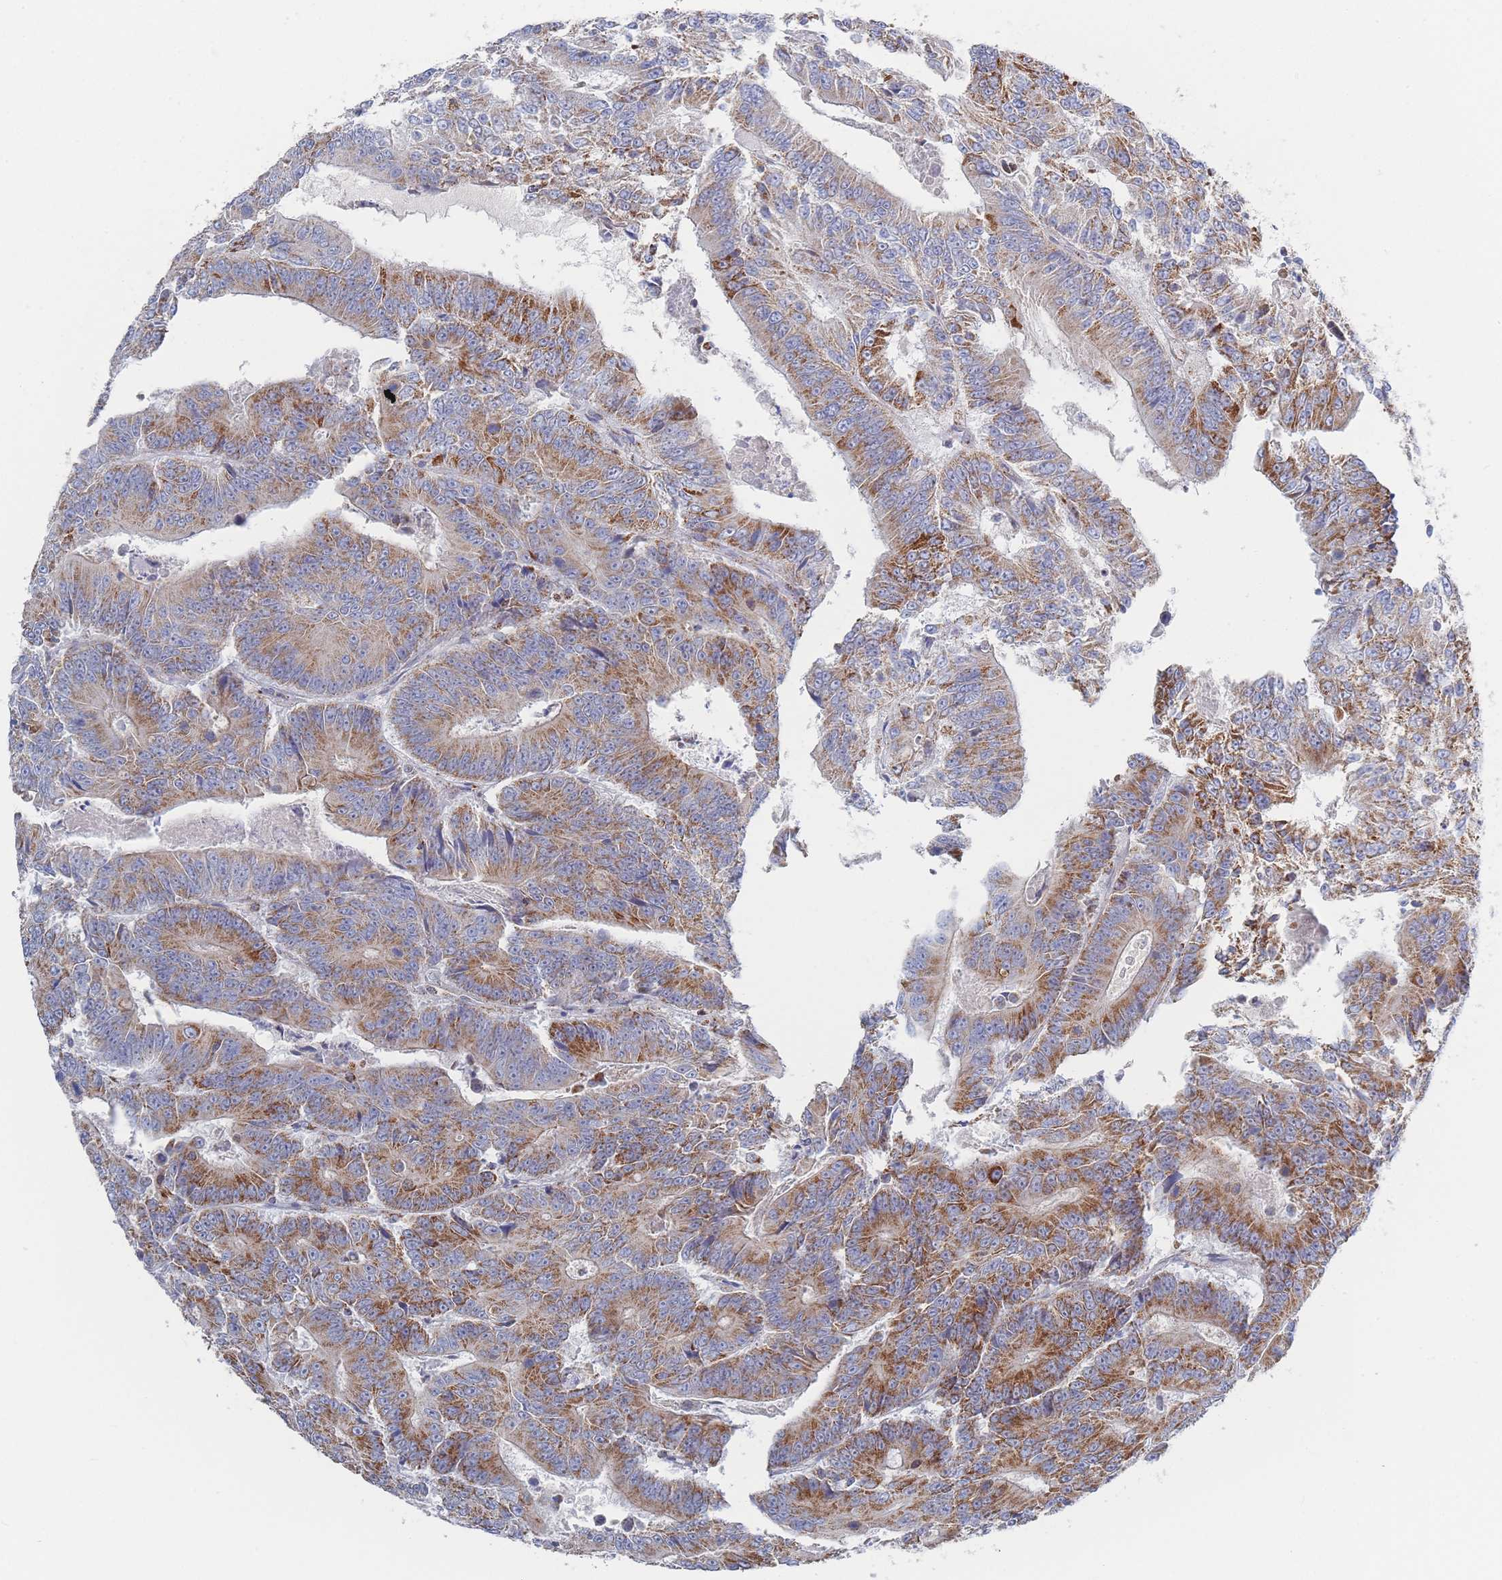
{"staining": {"intensity": "moderate", "quantity": "25%-75%", "location": "cytoplasmic/membranous"}, "tissue": "colorectal cancer", "cell_type": "Tumor cells", "image_type": "cancer", "snomed": [{"axis": "morphology", "description": "Adenocarcinoma, NOS"}, {"axis": "topography", "description": "Colon"}], "caption": "There is medium levels of moderate cytoplasmic/membranous positivity in tumor cells of colorectal cancer (adenocarcinoma), as demonstrated by immunohistochemical staining (brown color).", "gene": "IKZF4", "patient": {"sex": "male", "age": 83}}